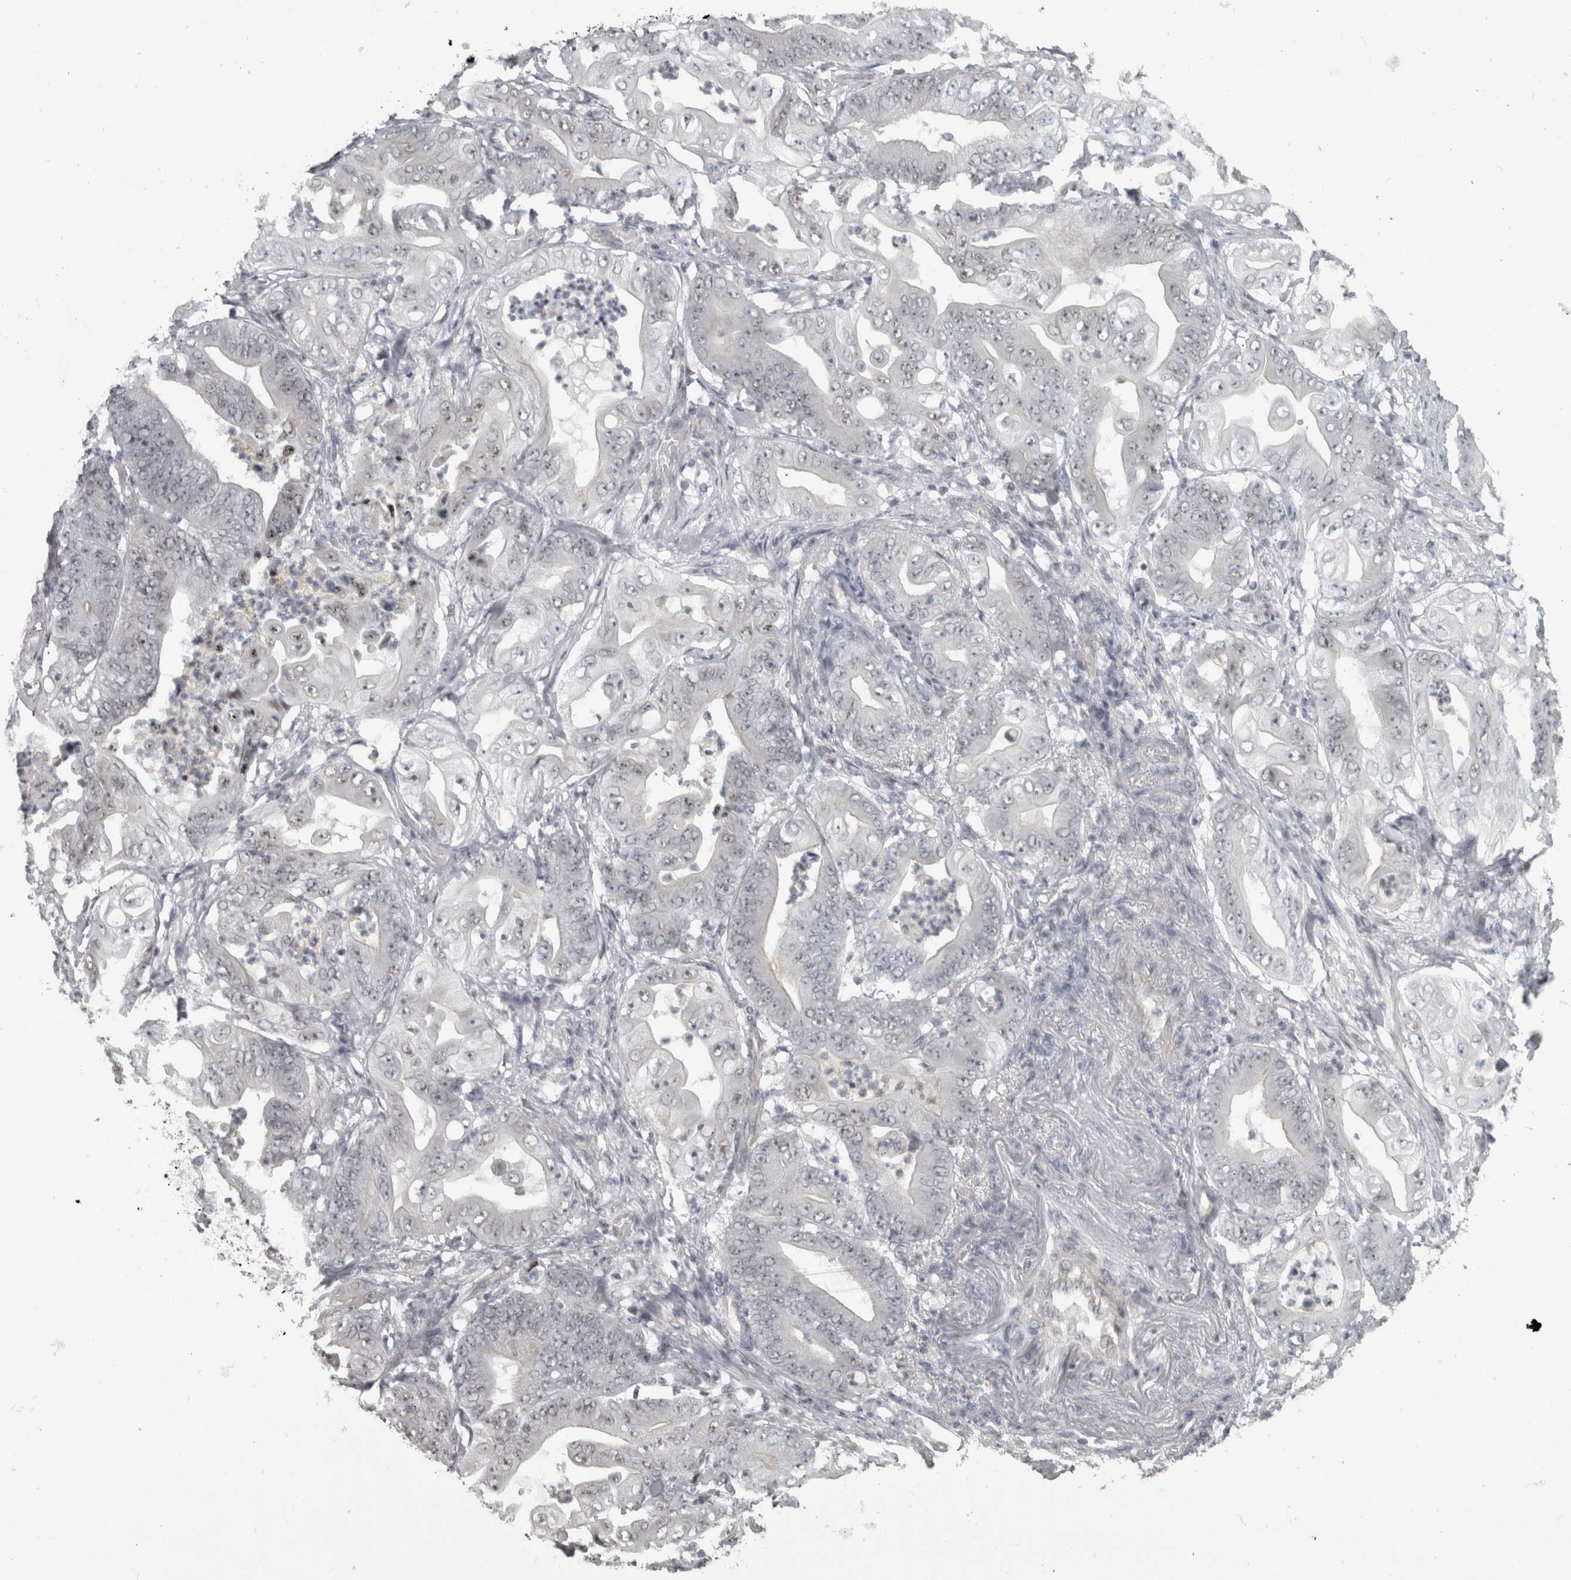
{"staining": {"intensity": "negative", "quantity": "none", "location": "none"}, "tissue": "stomach cancer", "cell_type": "Tumor cells", "image_type": "cancer", "snomed": [{"axis": "morphology", "description": "Adenocarcinoma, NOS"}, {"axis": "topography", "description": "Stomach"}], "caption": "This is a micrograph of IHC staining of stomach cancer (adenocarcinoma), which shows no staining in tumor cells. The staining was performed using DAB (3,3'-diaminobenzidine) to visualize the protein expression in brown, while the nuclei were stained in blue with hematoxylin (Magnification: 20x).", "gene": "PPP1R12B", "patient": {"sex": "female", "age": 73}}